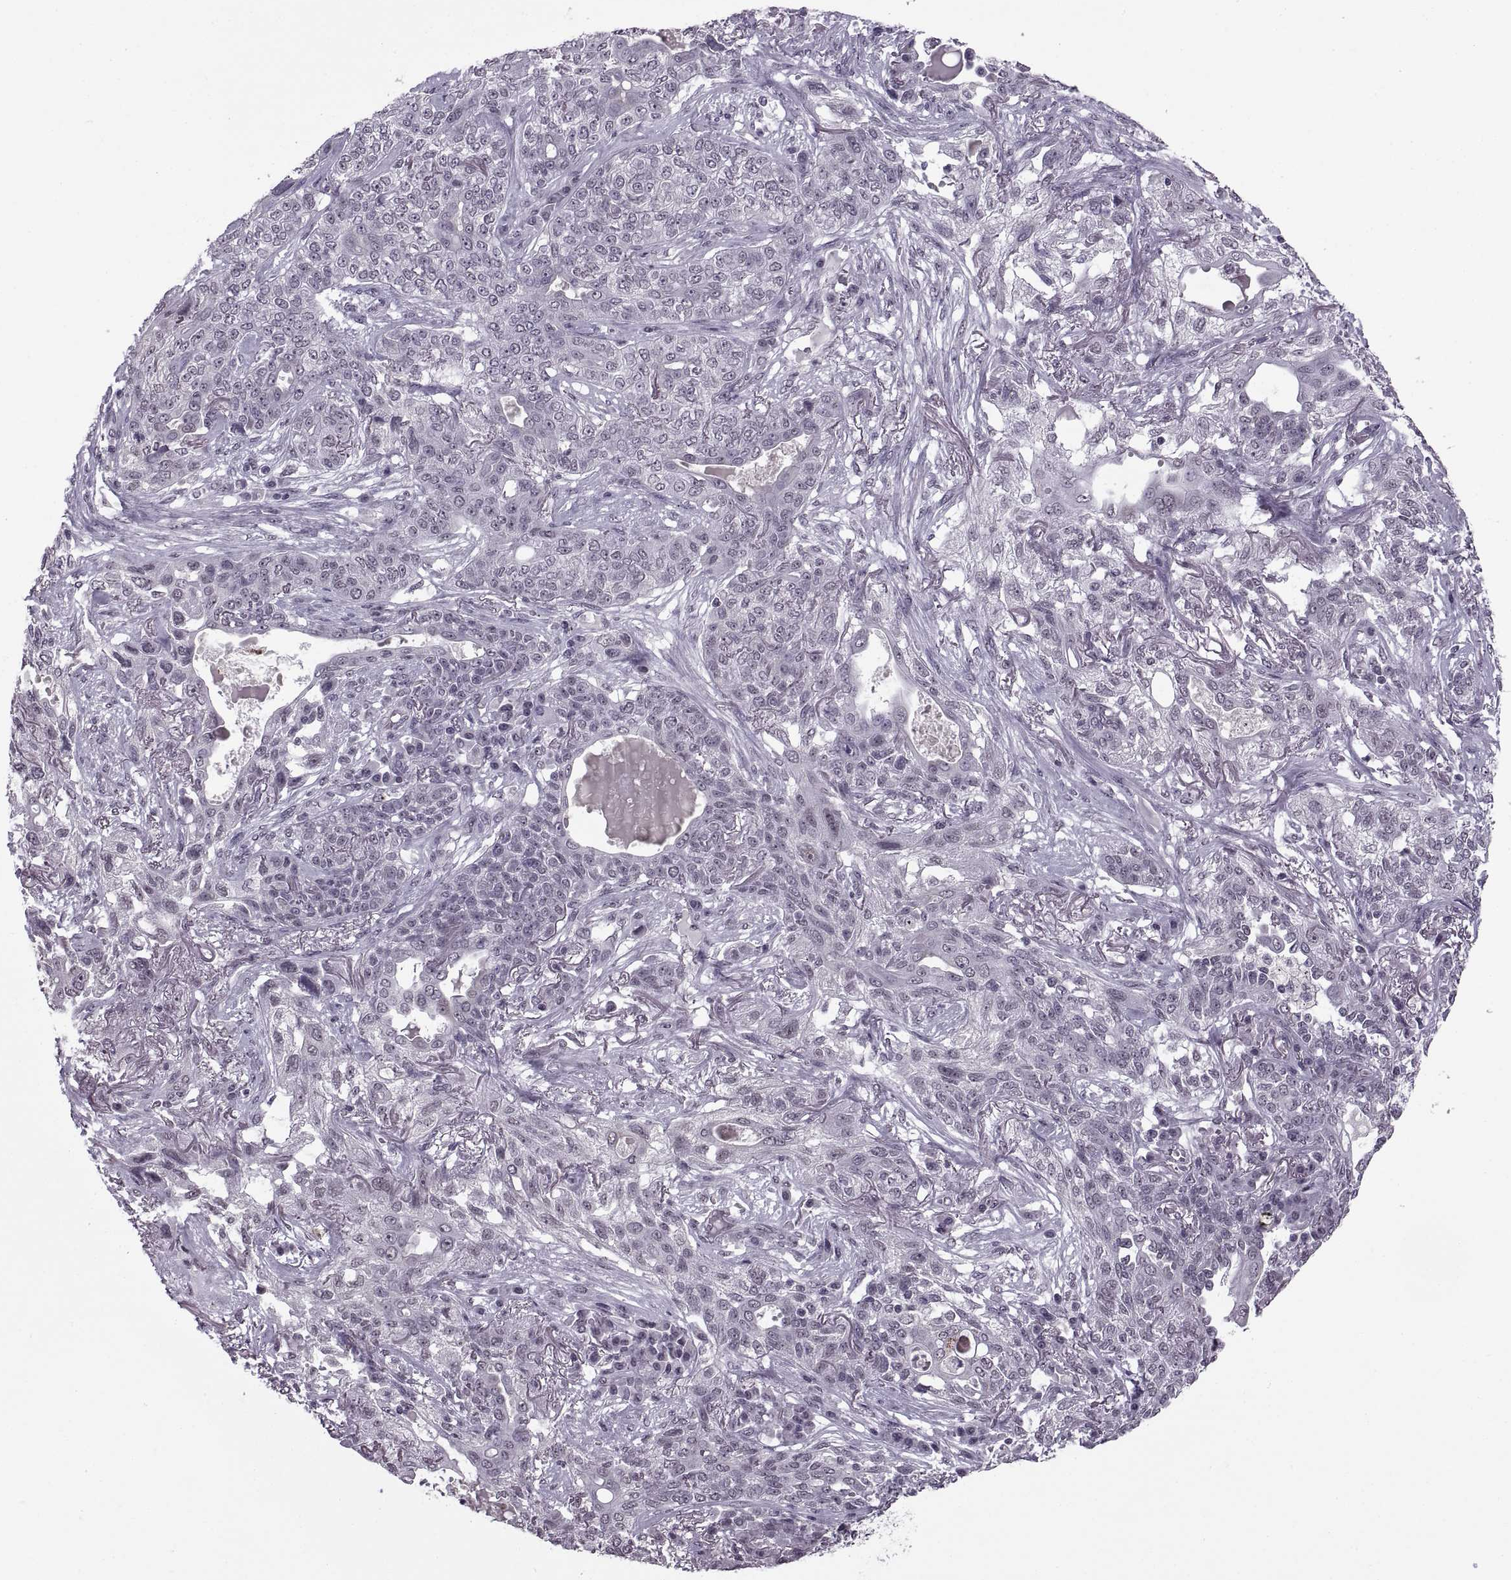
{"staining": {"intensity": "negative", "quantity": "none", "location": "none"}, "tissue": "lung cancer", "cell_type": "Tumor cells", "image_type": "cancer", "snomed": [{"axis": "morphology", "description": "Squamous cell carcinoma, NOS"}, {"axis": "topography", "description": "Lung"}], "caption": "Immunohistochemistry (IHC) of squamous cell carcinoma (lung) displays no expression in tumor cells. Brightfield microscopy of immunohistochemistry (IHC) stained with DAB (brown) and hematoxylin (blue), captured at high magnification.", "gene": "OTP", "patient": {"sex": "female", "age": 70}}